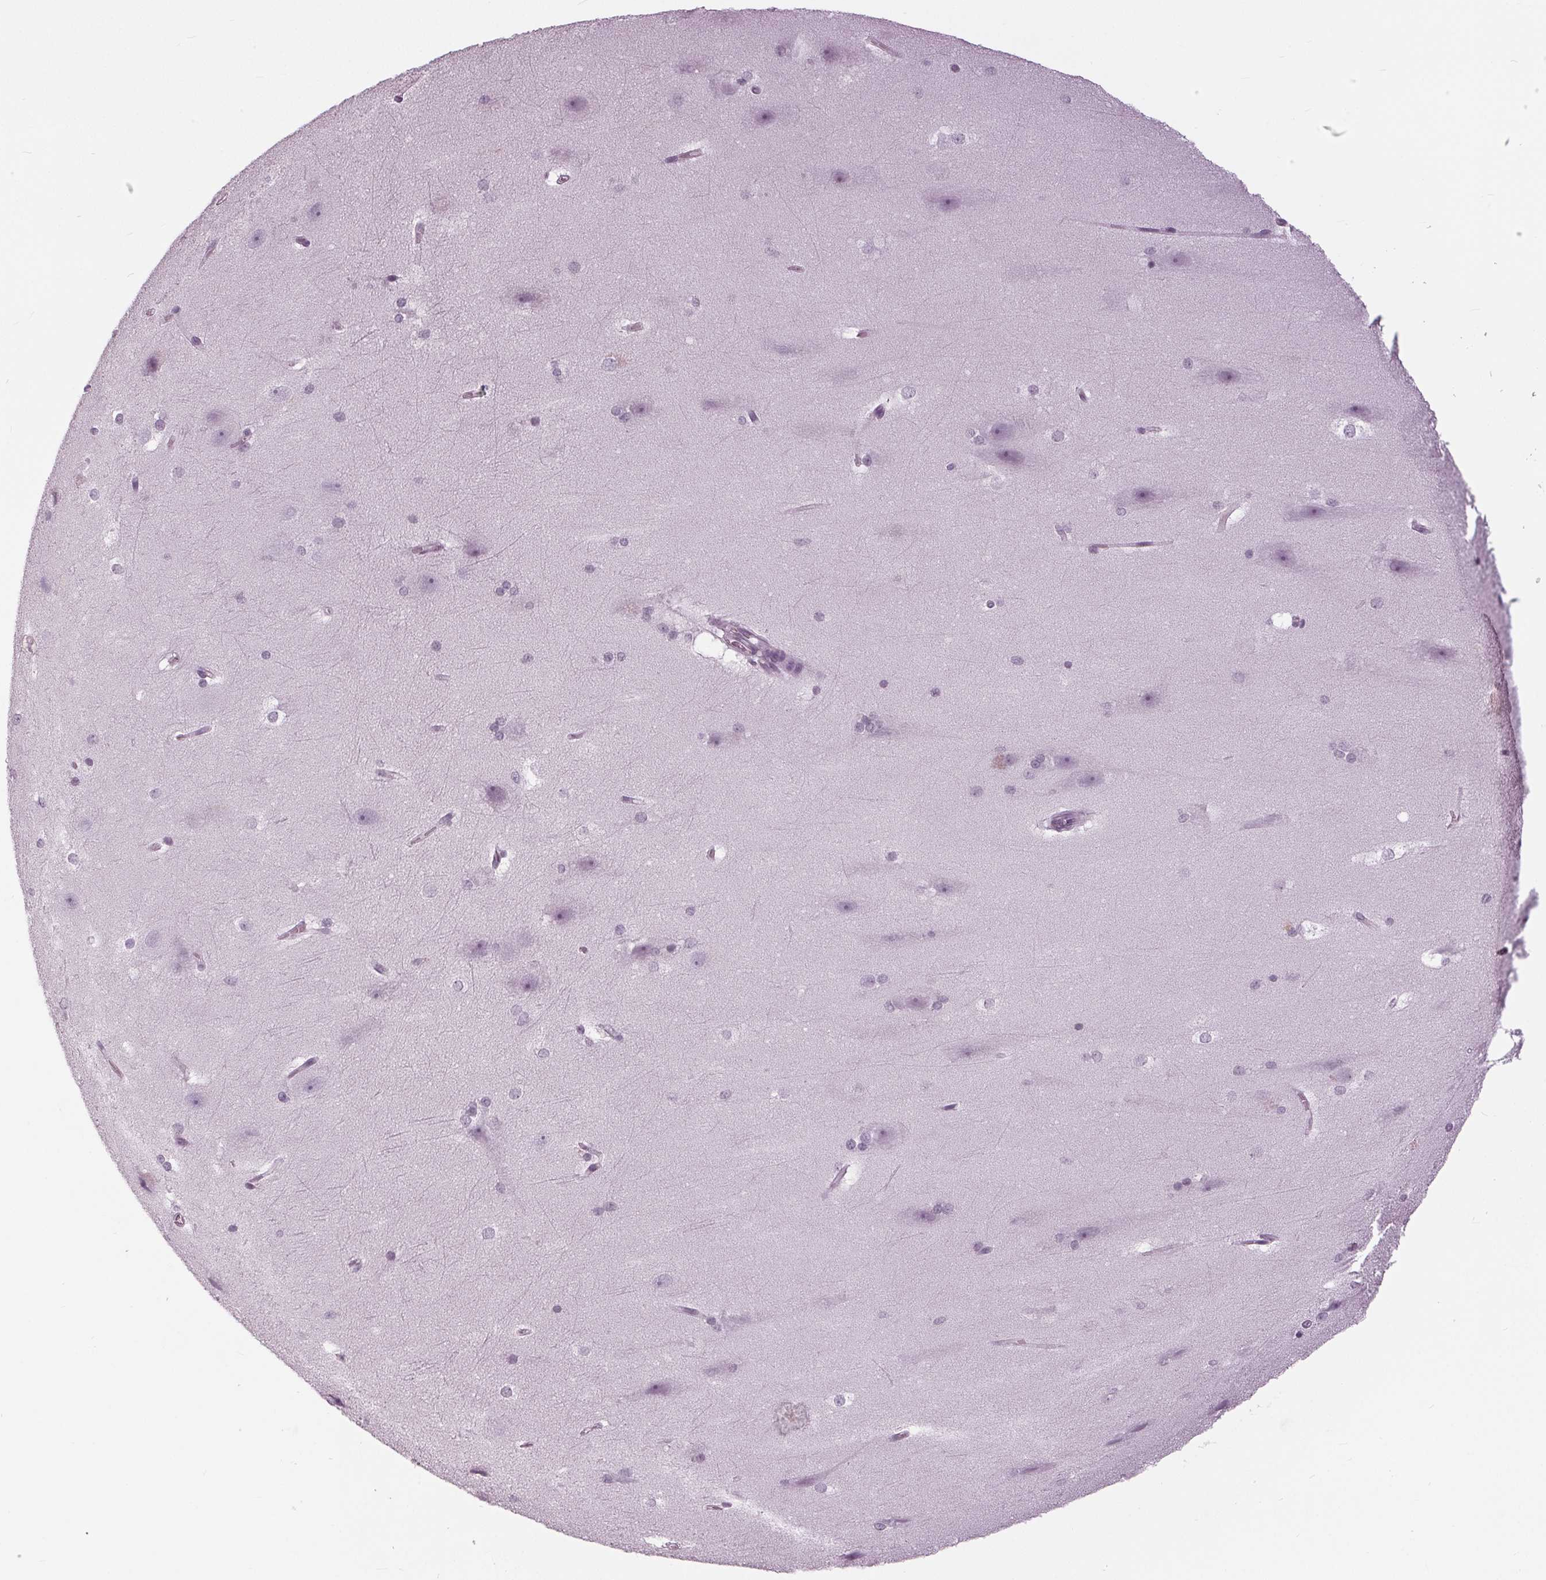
{"staining": {"intensity": "negative", "quantity": "none", "location": "none"}, "tissue": "hippocampus", "cell_type": "Glial cells", "image_type": "normal", "snomed": [{"axis": "morphology", "description": "Normal tissue, NOS"}, {"axis": "topography", "description": "Cerebral cortex"}, {"axis": "topography", "description": "Hippocampus"}], "caption": "This photomicrograph is of normal hippocampus stained with immunohistochemistry to label a protein in brown with the nuclei are counter-stained blue. There is no expression in glial cells.", "gene": "SLC9A4", "patient": {"sex": "female", "age": 19}}